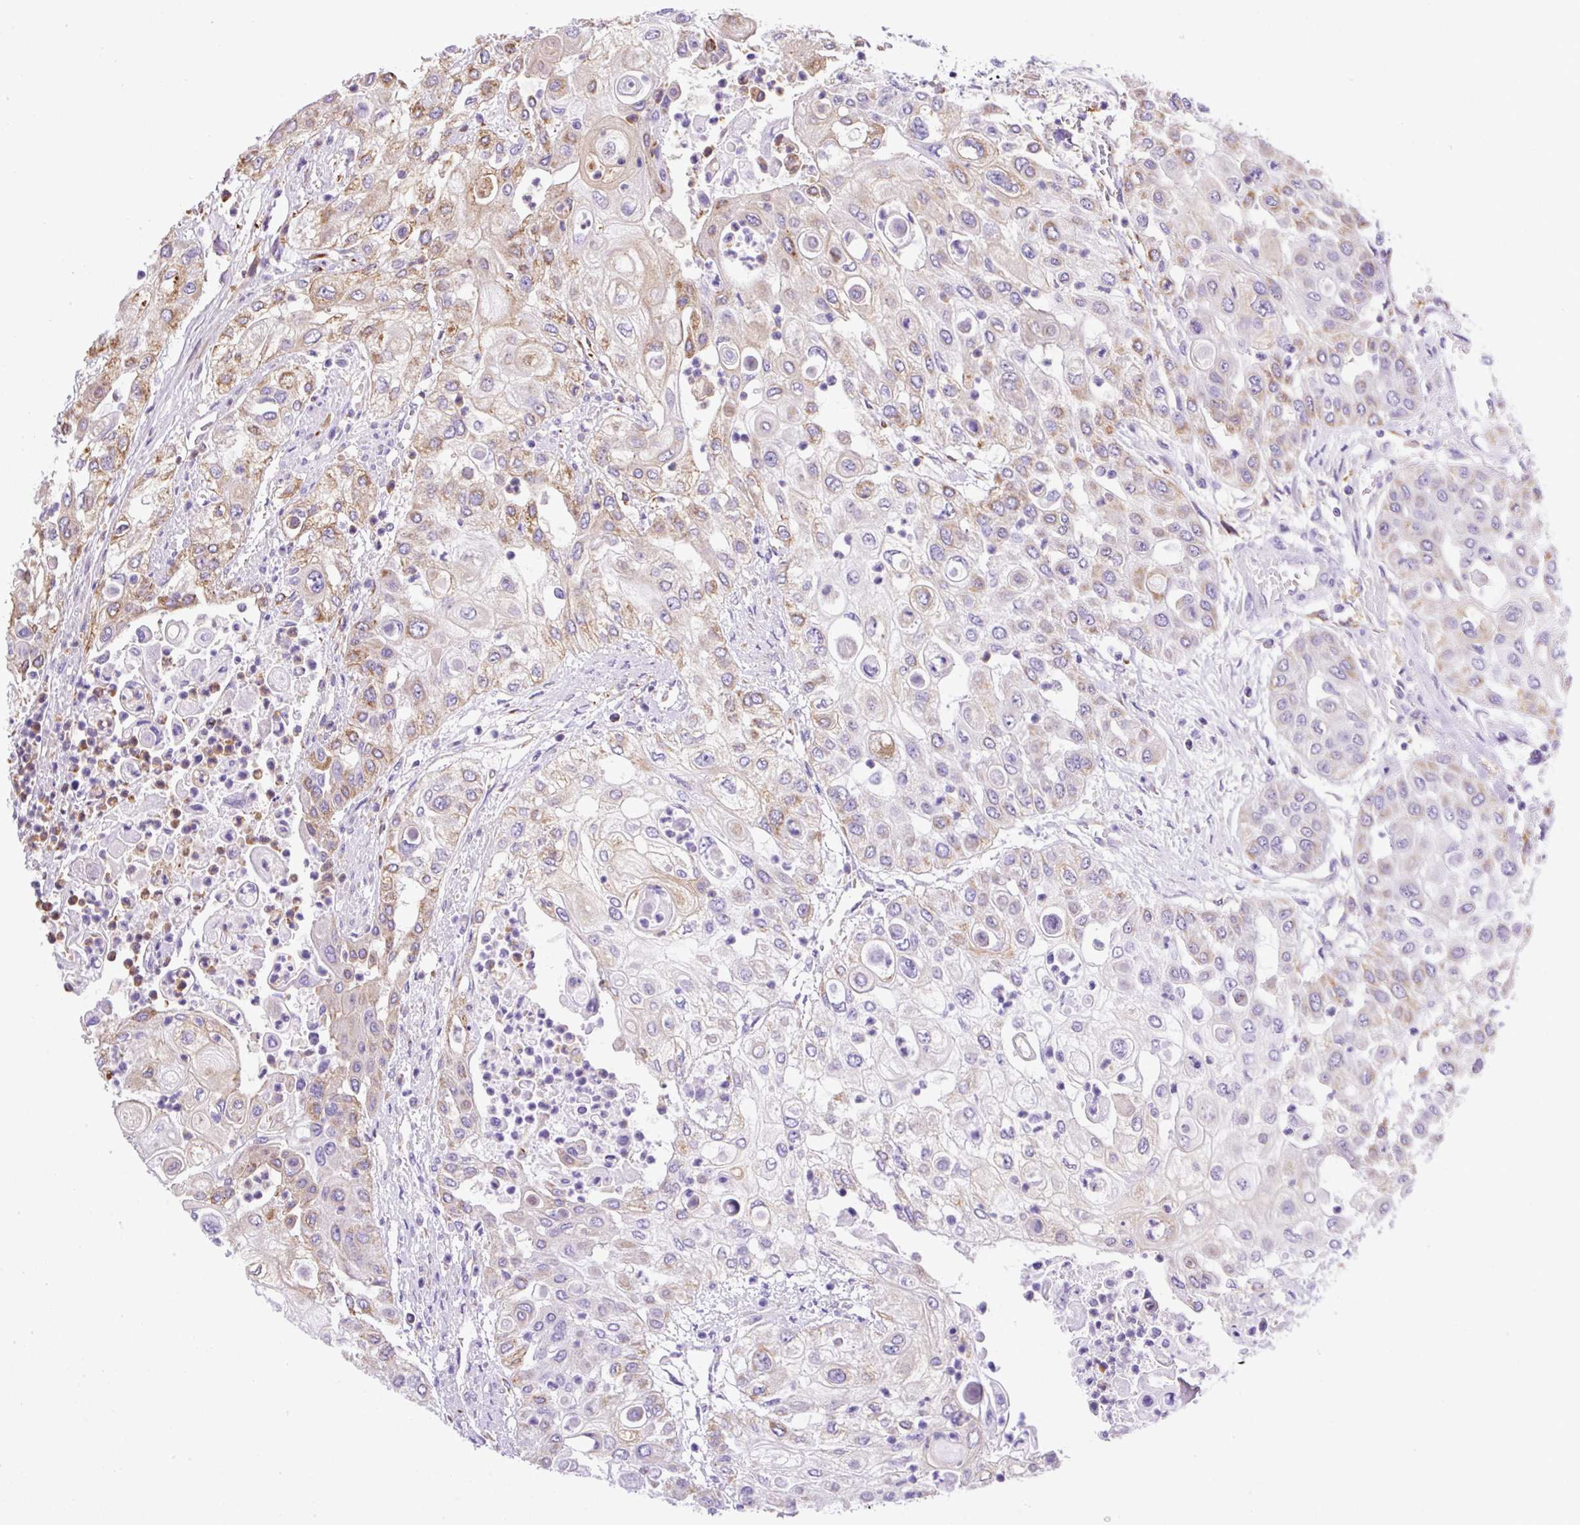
{"staining": {"intensity": "moderate", "quantity": "<25%", "location": "cytoplasmic/membranous"}, "tissue": "urothelial cancer", "cell_type": "Tumor cells", "image_type": "cancer", "snomed": [{"axis": "morphology", "description": "Urothelial carcinoma, High grade"}, {"axis": "topography", "description": "Urinary bladder"}], "caption": "High-grade urothelial carcinoma stained with a protein marker displays moderate staining in tumor cells.", "gene": "MAGEB5", "patient": {"sex": "female", "age": 79}}